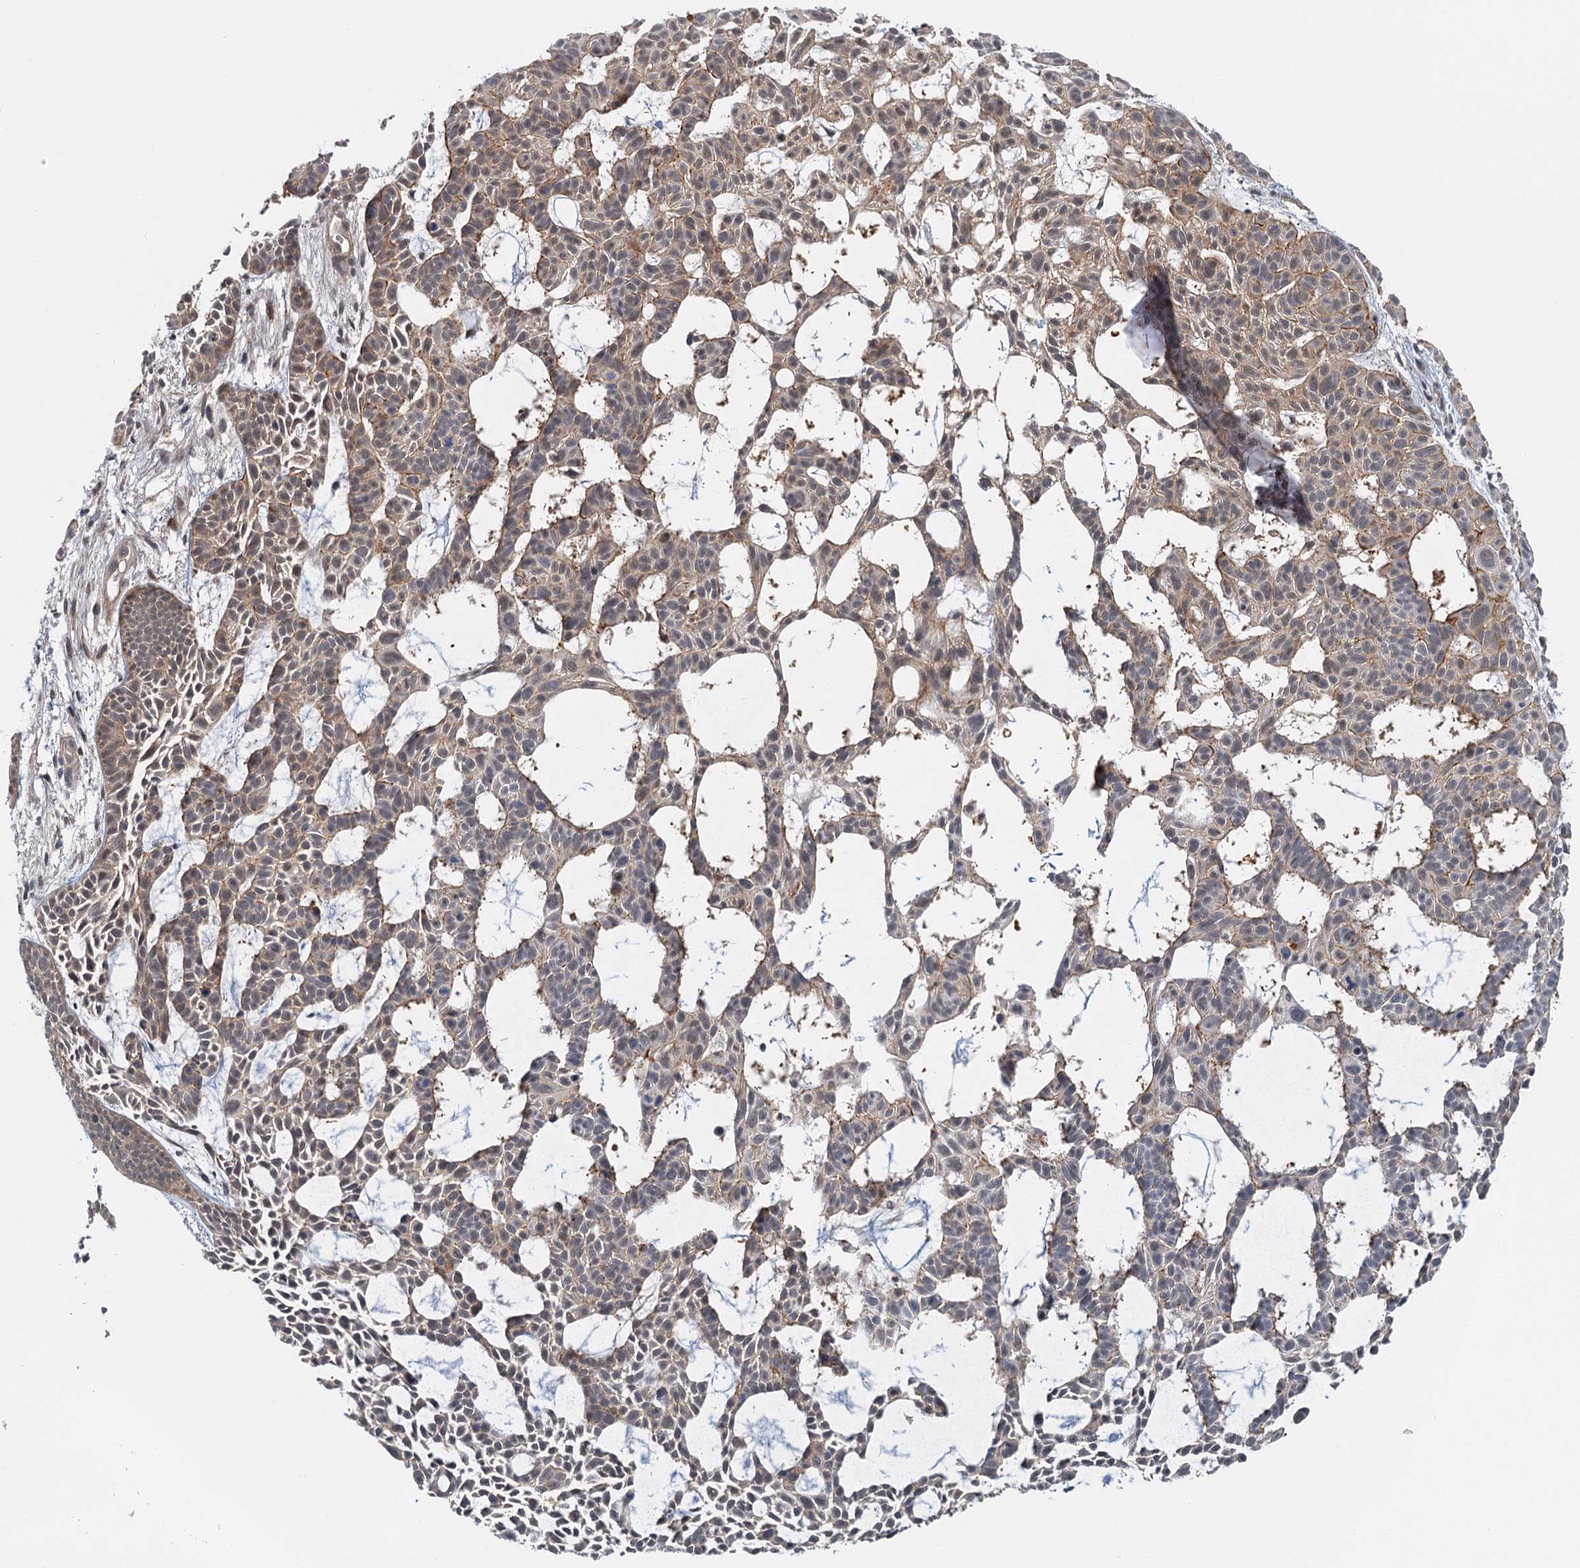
{"staining": {"intensity": "moderate", "quantity": "25%-75%", "location": "cytoplasmic/membranous"}, "tissue": "skin cancer", "cell_type": "Tumor cells", "image_type": "cancer", "snomed": [{"axis": "morphology", "description": "Basal cell carcinoma"}, {"axis": "topography", "description": "Skin"}], "caption": "High-magnification brightfield microscopy of skin cancer stained with DAB (brown) and counterstained with hematoxylin (blue). tumor cells exhibit moderate cytoplasmic/membranous positivity is identified in about25%-75% of cells.", "gene": "TAS2R42", "patient": {"sex": "male", "age": 89}}